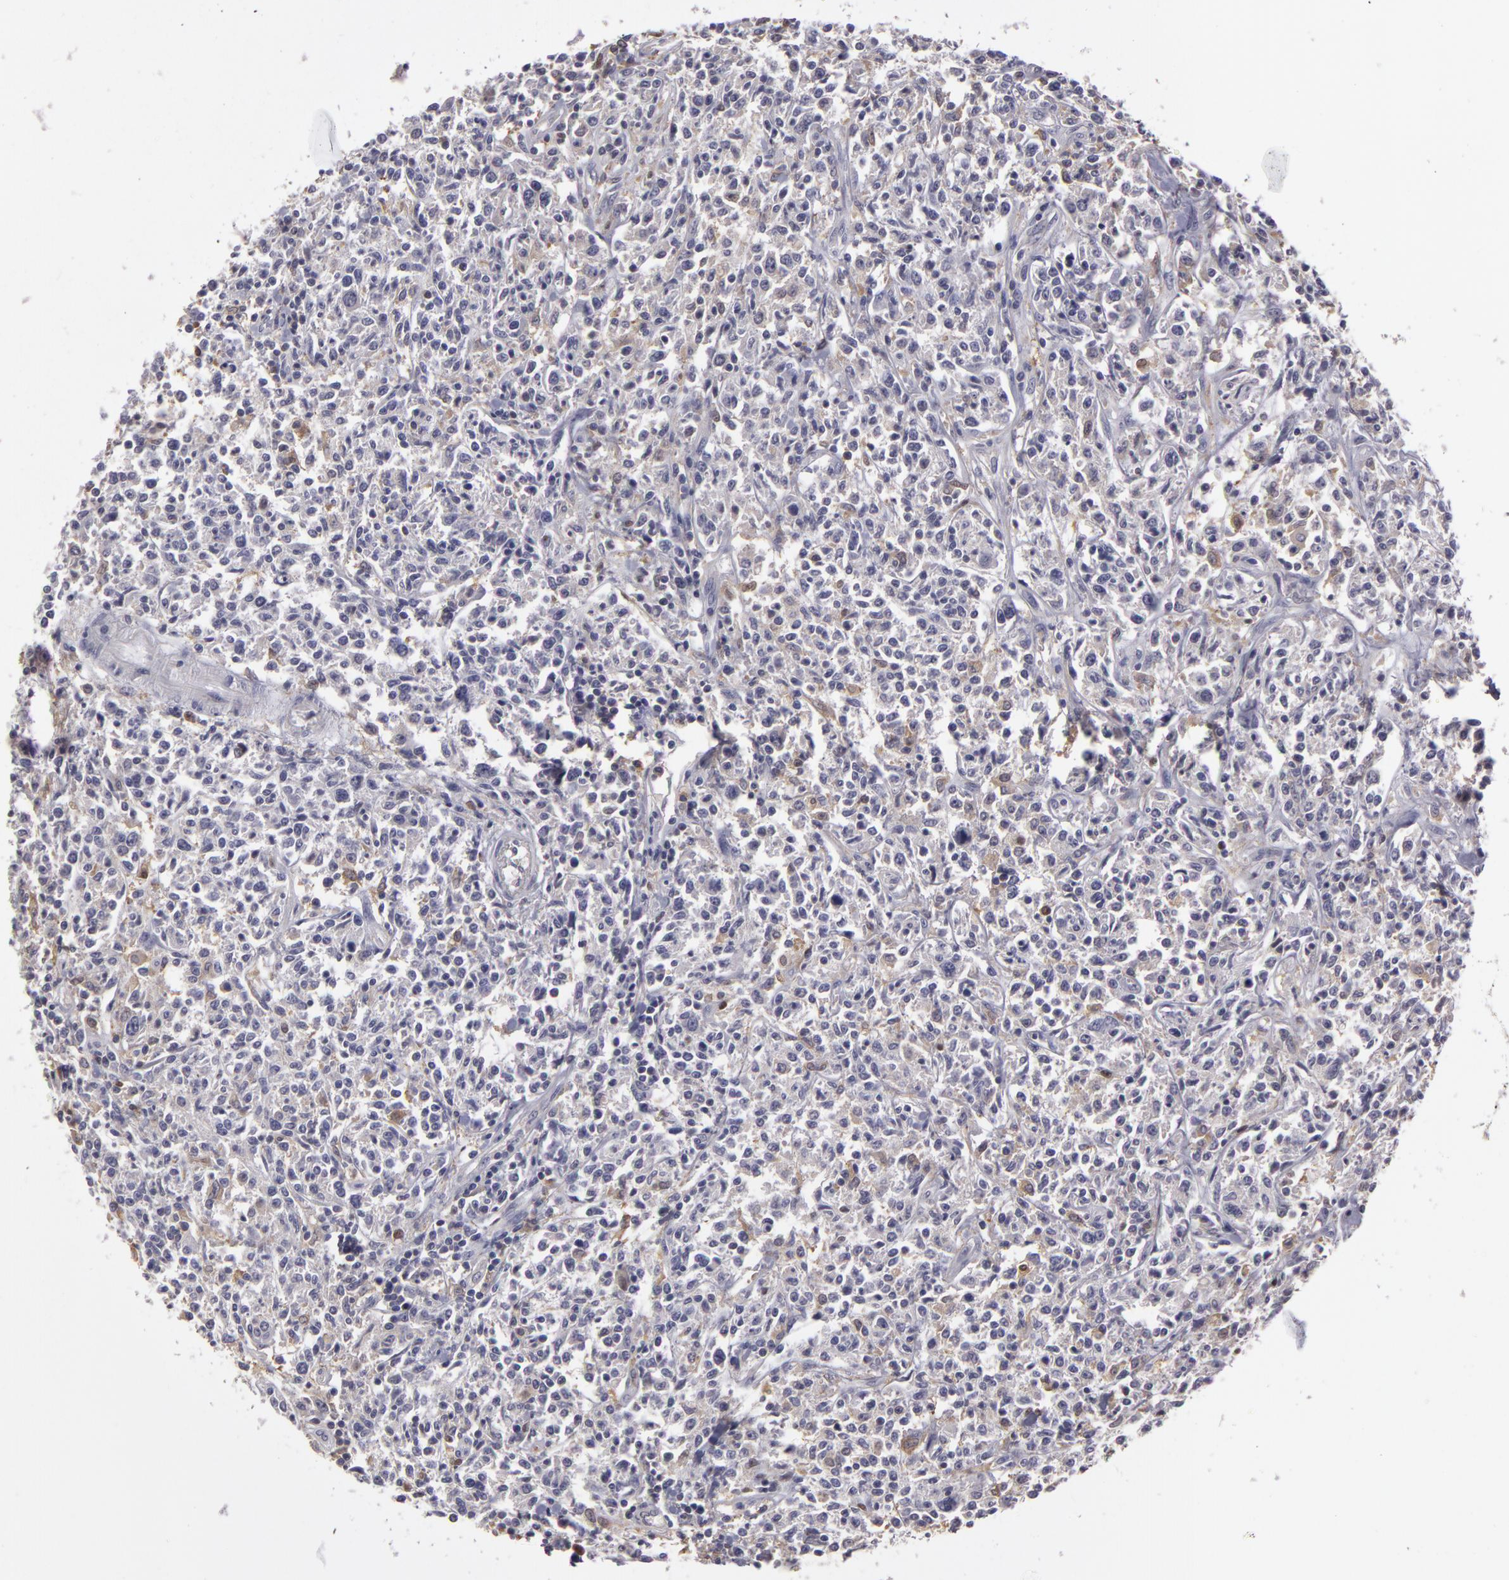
{"staining": {"intensity": "negative", "quantity": "none", "location": "none"}, "tissue": "lymphoma", "cell_type": "Tumor cells", "image_type": "cancer", "snomed": [{"axis": "morphology", "description": "Malignant lymphoma, non-Hodgkin's type, Low grade"}, {"axis": "topography", "description": "Small intestine"}], "caption": "Histopathology image shows no protein expression in tumor cells of malignant lymphoma, non-Hodgkin's type (low-grade) tissue.", "gene": "GNPDA1", "patient": {"sex": "female", "age": 59}}